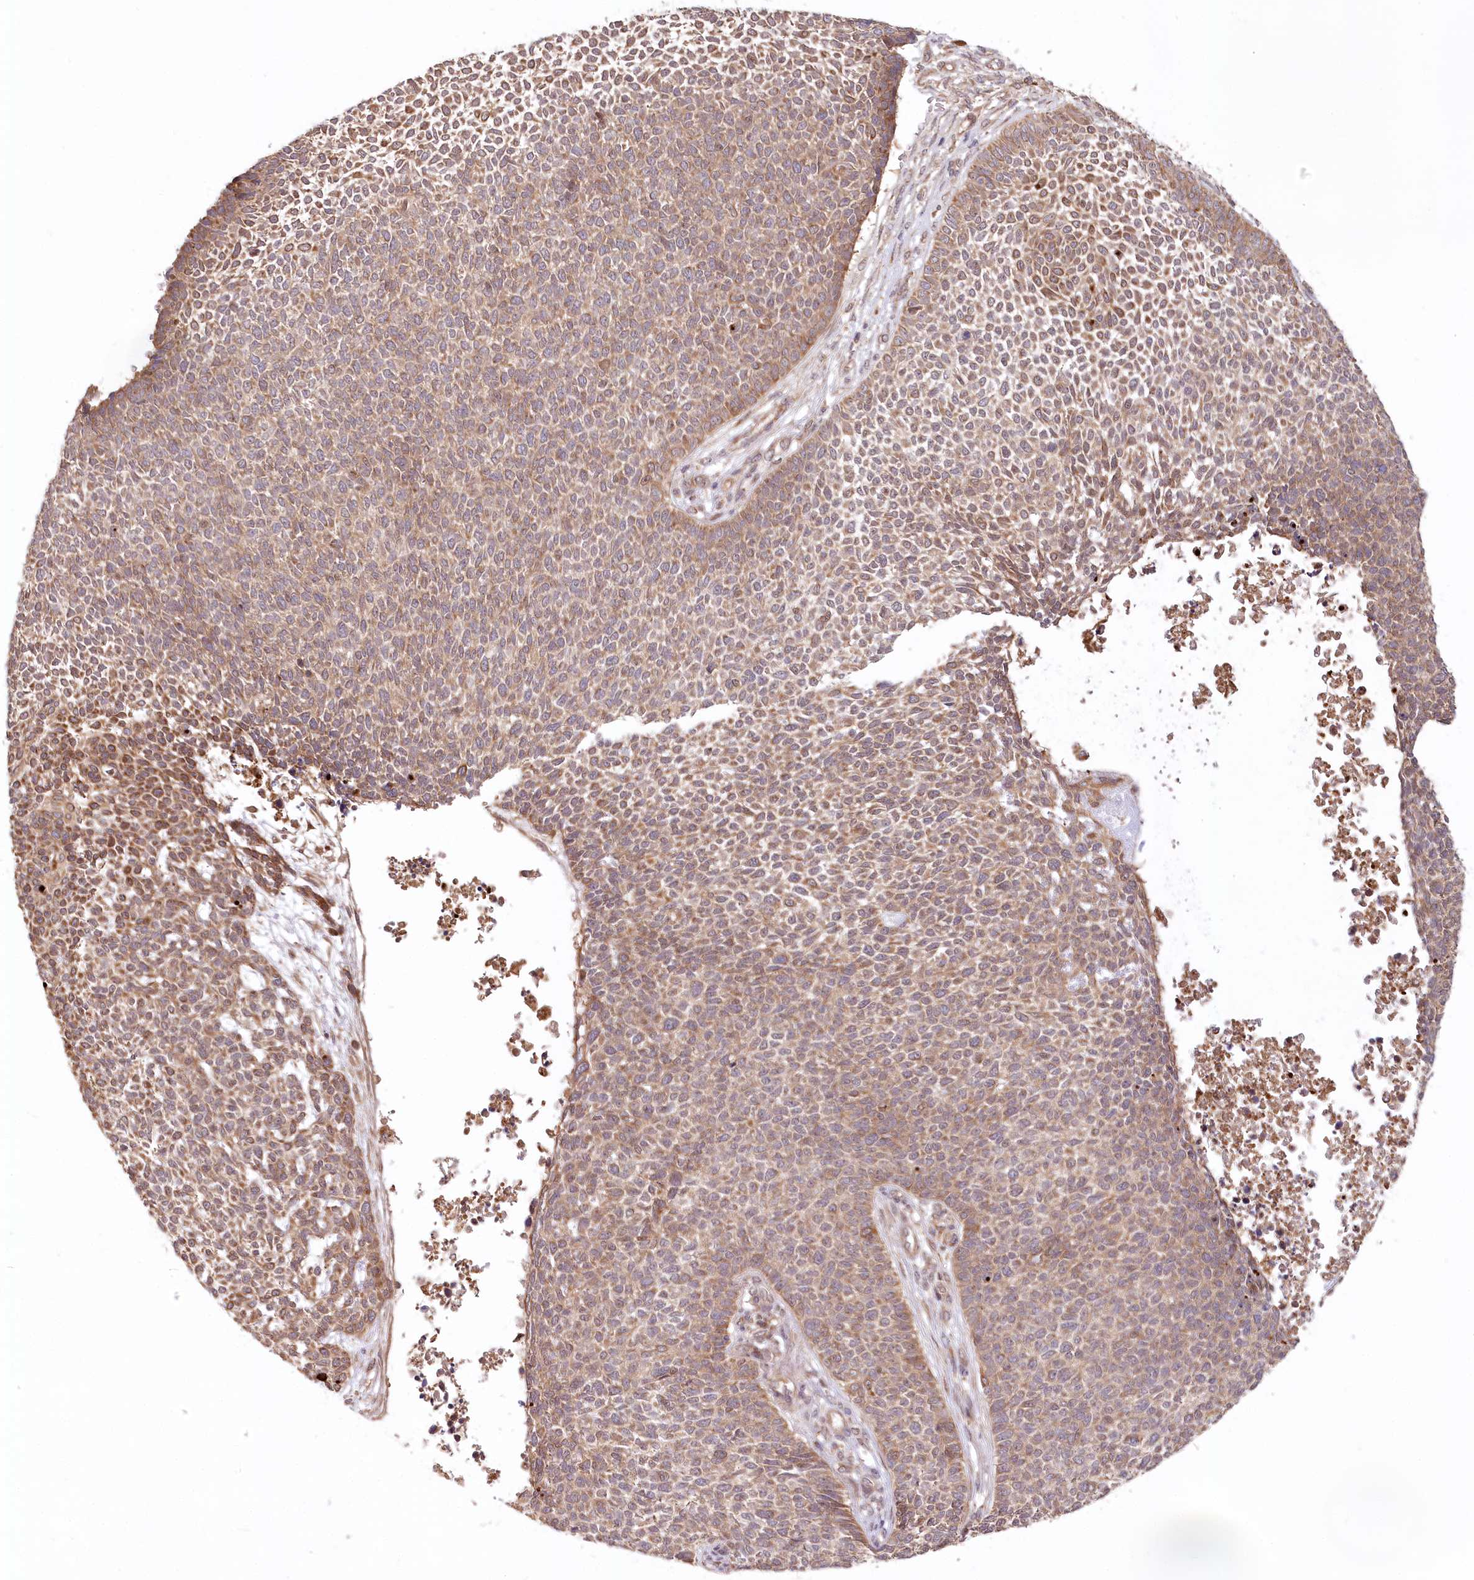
{"staining": {"intensity": "moderate", "quantity": "25%-75%", "location": "cytoplasmic/membranous"}, "tissue": "skin cancer", "cell_type": "Tumor cells", "image_type": "cancer", "snomed": [{"axis": "morphology", "description": "Basal cell carcinoma"}, {"axis": "topography", "description": "Skin"}], "caption": "This image demonstrates immunohistochemistry staining of human basal cell carcinoma (skin), with medium moderate cytoplasmic/membranous positivity in approximately 25%-75% of tumor cells.", "gene": "CEP70", "patient": {"sex": "female", "age": 84}}